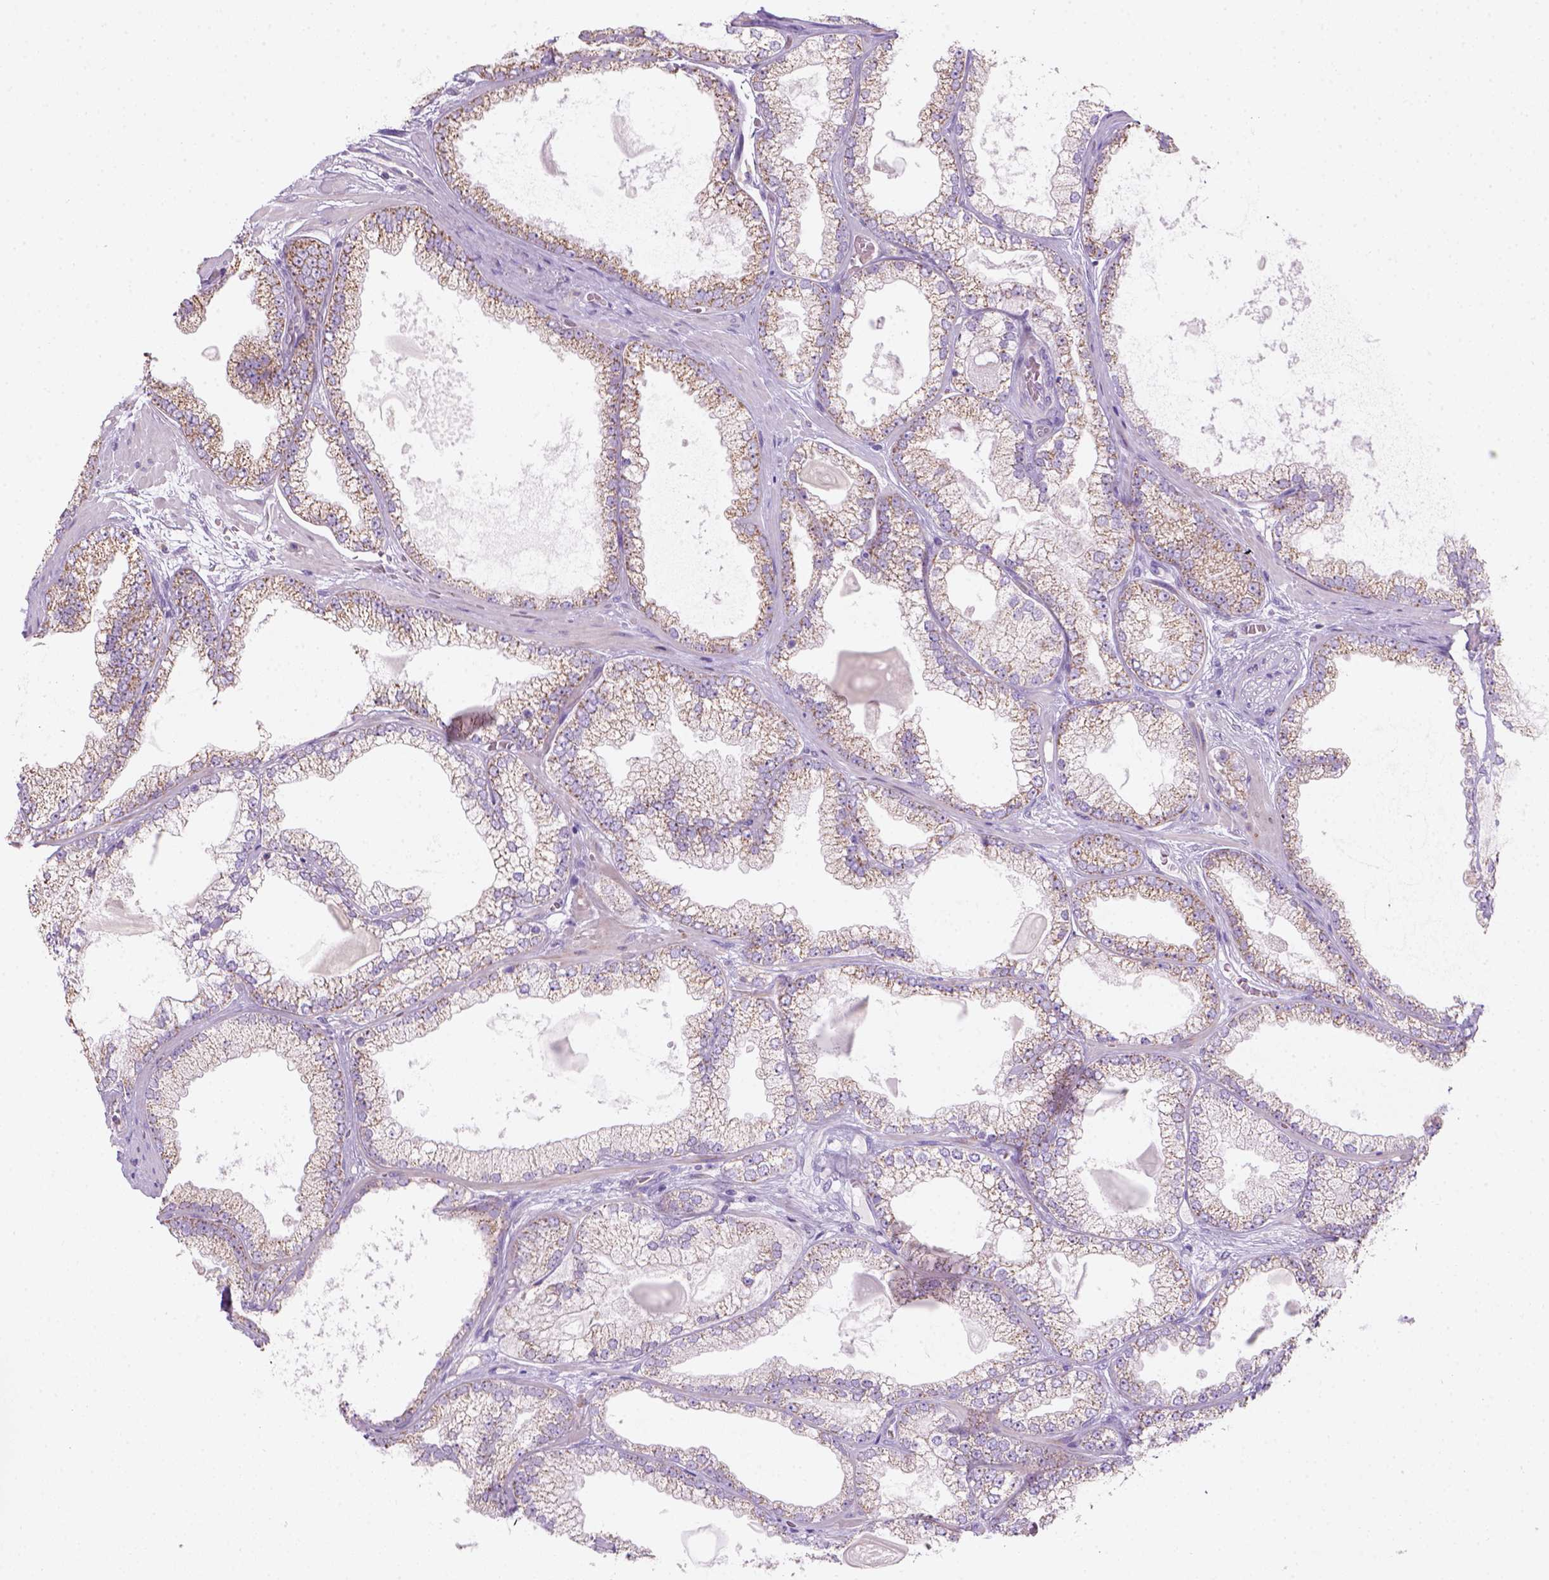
{"staining": {"intensity": "moderate", "quantity": ">75%", "location": "cytoplasmic/membranous"}, "tissue": "prostate cancer", "cell_type": "Tumor cells", "image_type": "cancer", "snomed": [{"axis": "morphology", "description": "Adenocarcinoma, Low grade"}, {"axis": "topography", "description": "Prostate"}], "caption": "High-power microscopy captured an IHC micrograph of prostate low-grade adenocarcinoma, revealing moderate cytoplasmic/membranous positivity in about >75% of tumor cells. (IHC, brightfield microscopy, high magnification).", "gene": "CES2", "patient": {"sex": "male", "age": 57}}